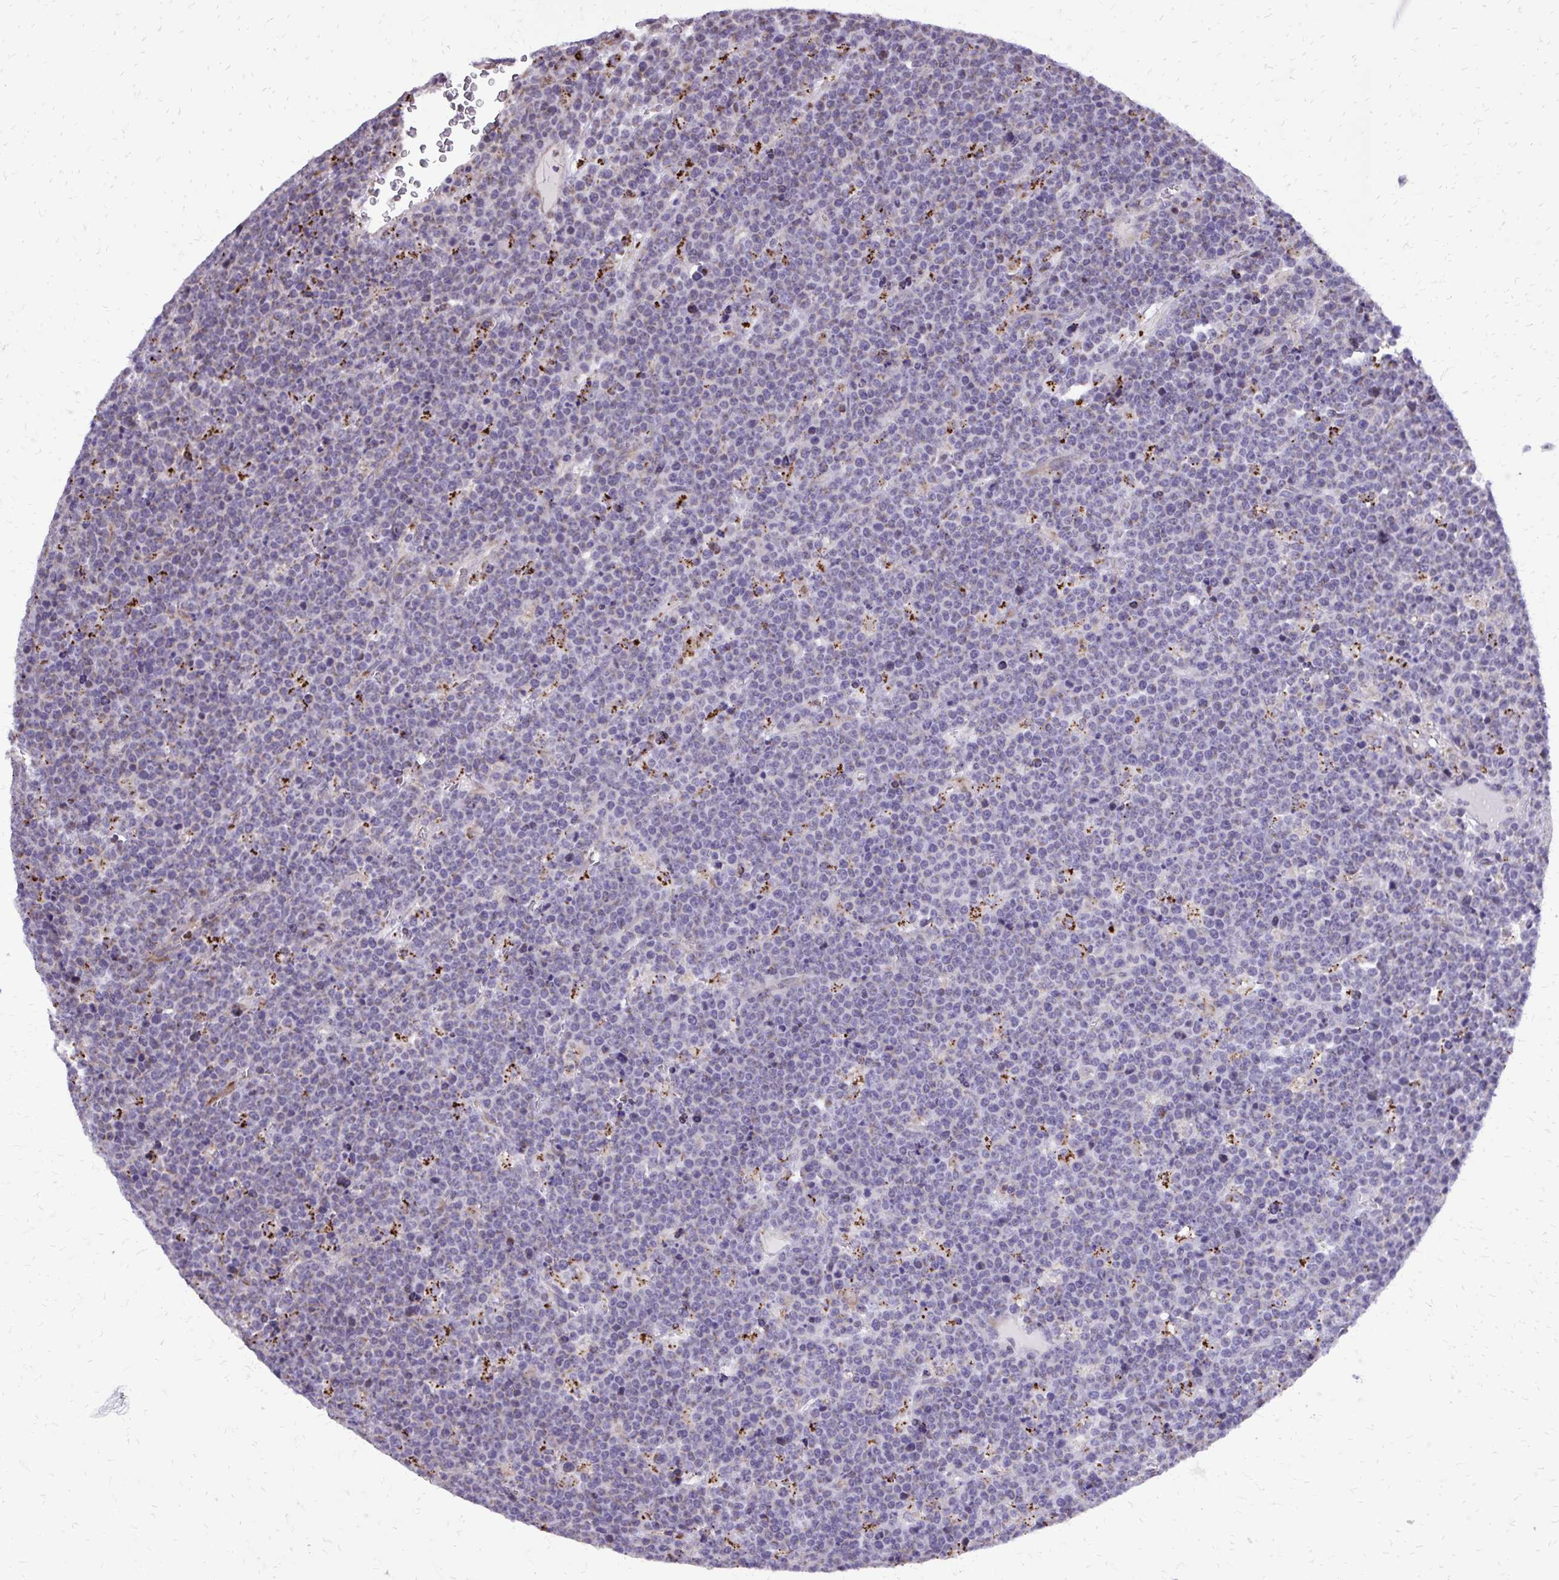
{"staining": {"intensity": "negative", "quantity": "none", "location": "none"}, "tissue": "lymphoma", "cell_type": "Tumor cells", "image_type": "cancer", "snomed": [{"axis": "morphology", "description": "Malignant lymphoma, non-Hodgkin's type, High grade"}, {"axis": "topography", "description": "Ovary"}], "caption": "Immunohistochemistry histopathology image of neoplastic tissue: human malignant lymphoma, non-Hodgkin's type (high-grade) stained with DAB (3,3'-diaminobenzidine) shows no significant protein staining in tumor cells.", "gene": "ABCC3", "patient": {"sex": "female", "age": 56}}